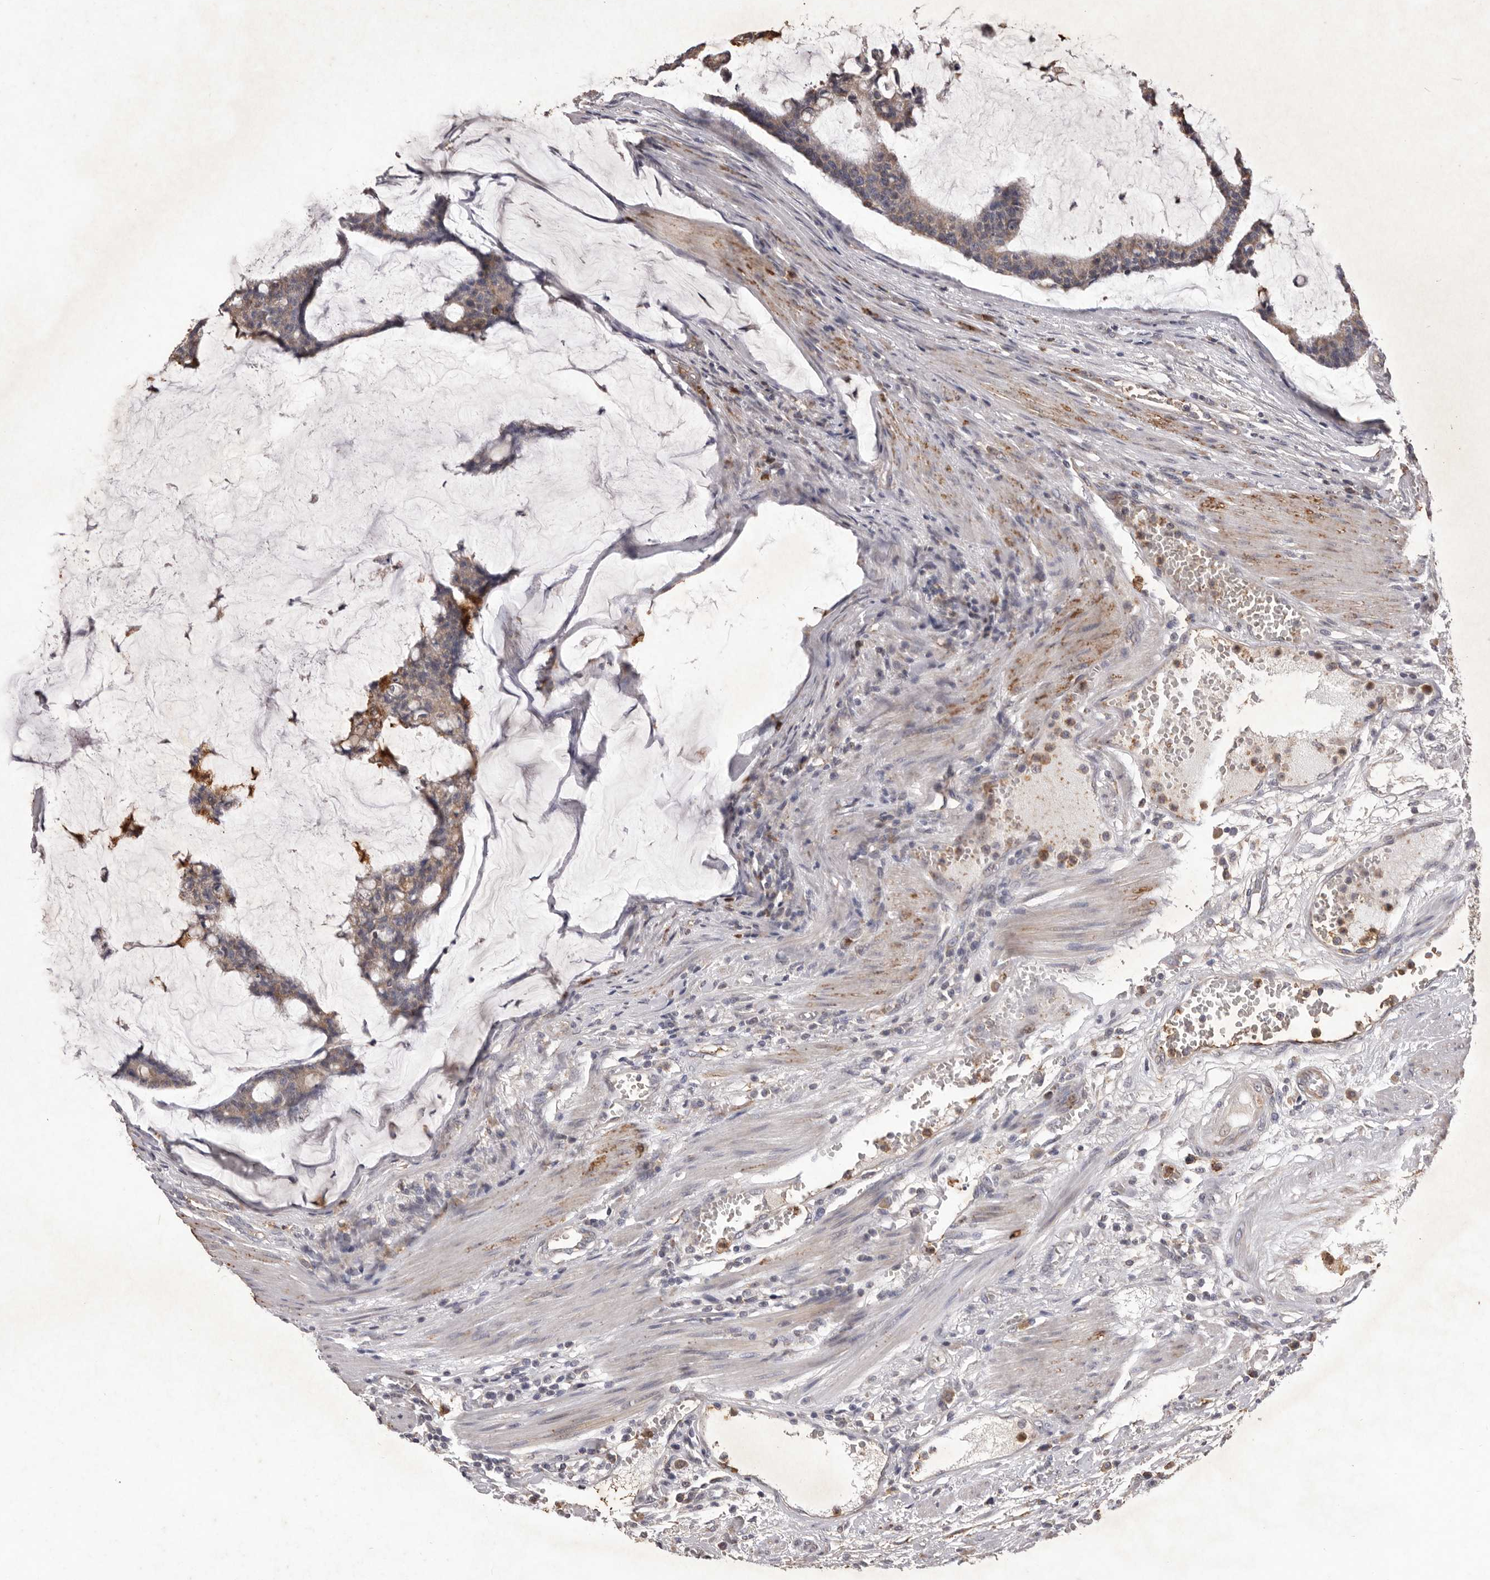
{"staining": {"intensity": "moderate", "quantity": "<25%", "location": "cytoplasmic/membranous"}, "tissue": "colorectal cancer", "cell_type": "Tumor cells", "image_type": "cancer", "snomed": [{"axis": "morphology", "description": "Adenocarcinoma, NOS"}, {"axis": "topography", "description": "Colon"}], "caption": "Colorectal adenocarcinoma tissue shows moderate cytoplasmic/membranous staining in approximately <25% of tumor cells, visualized by immunohistochemistry.", "gene": "CXCL14", "patient": {"sex": "female", "age": 84}}